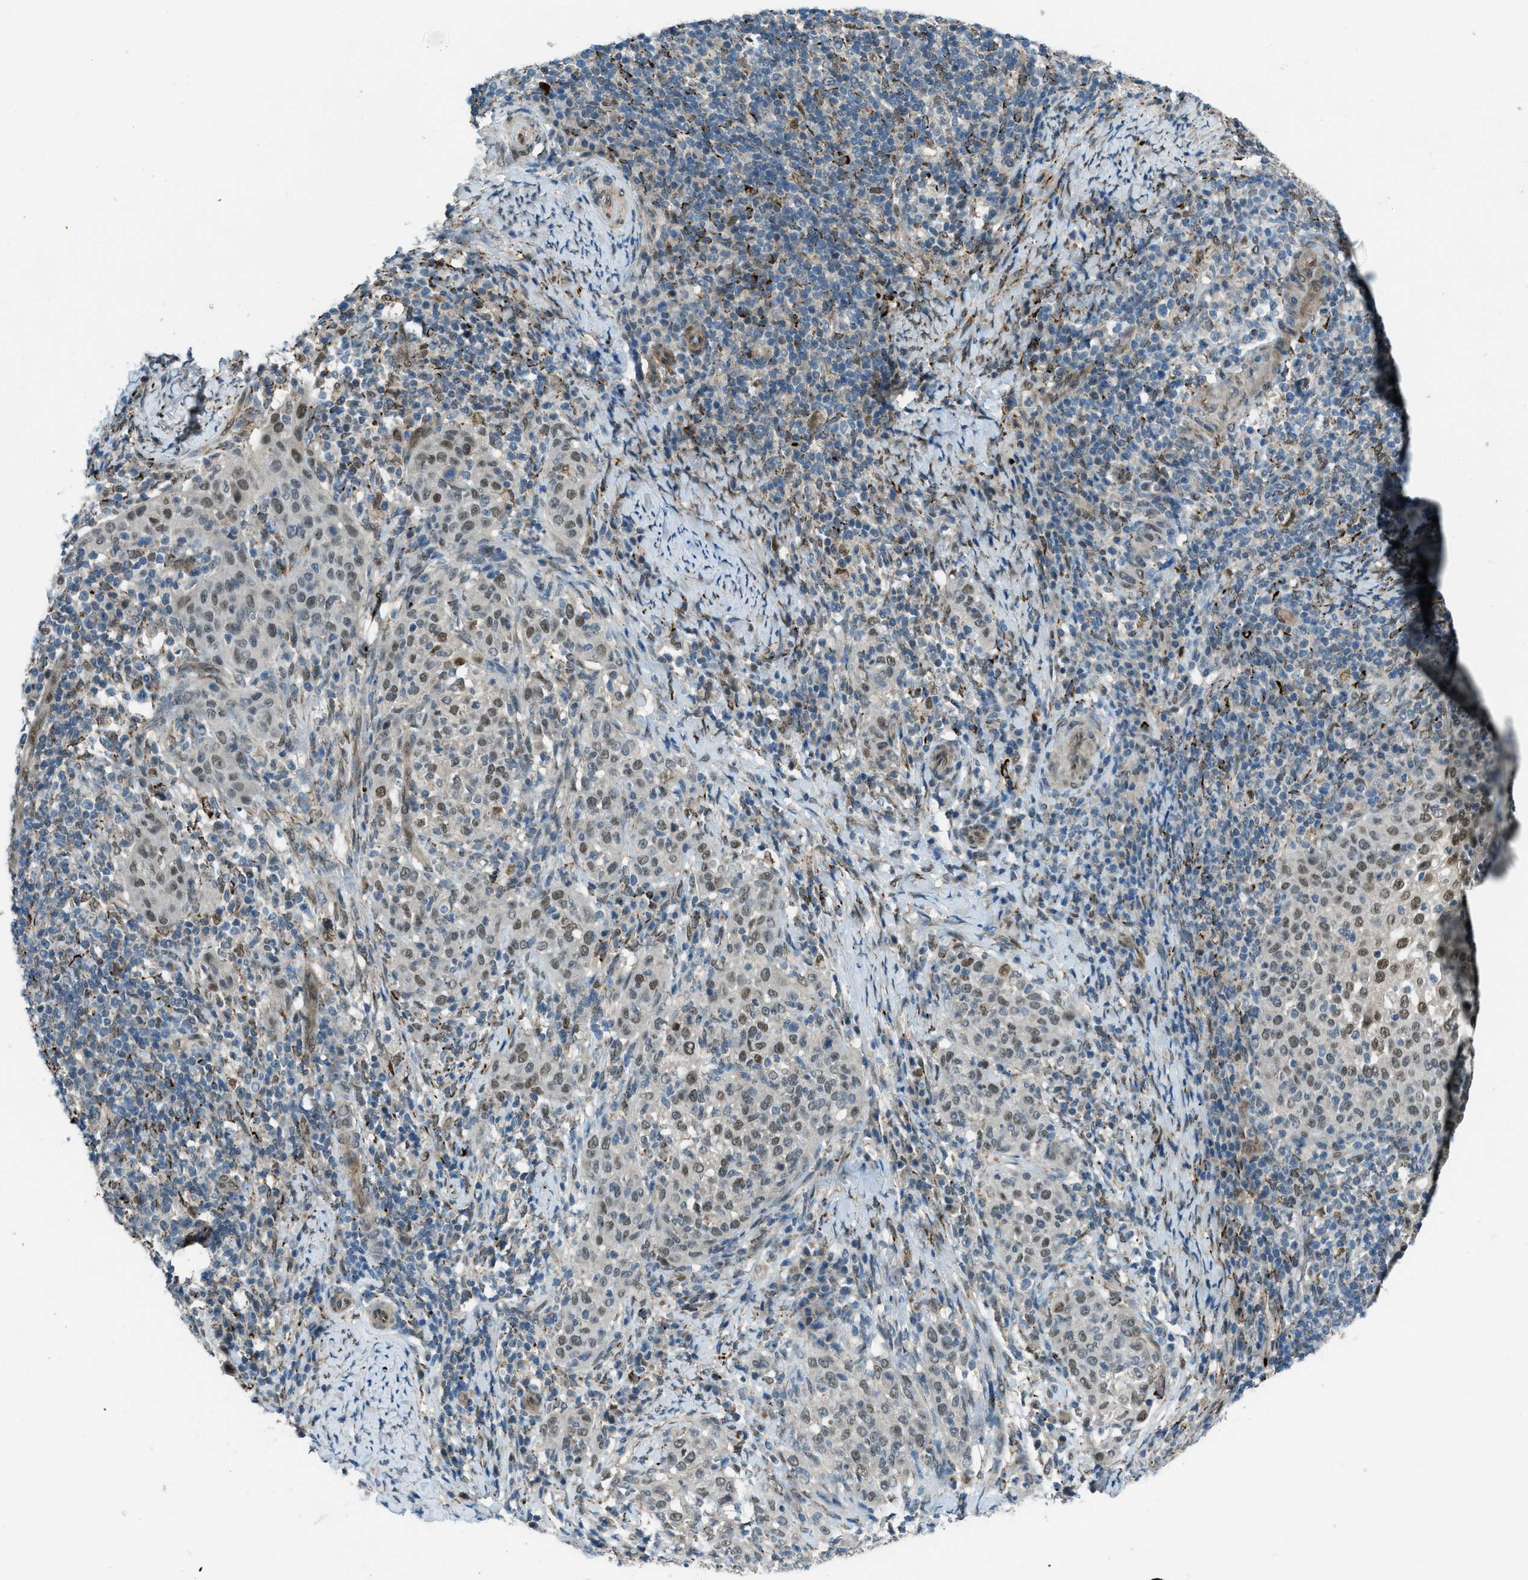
{"staining": {"intensity": "moderate", "quantity": "25%-75%", "location": "nuclear"}, "tissue": "cervical cancer", "cell_type": "Tumor cells", "image_type": "cancer", "snomed": [{"axis": "morphology", "description": "Squamous cell carcinoma, NOS"}, {"axis": "topography", "description": "Cervix"}], "caption": "A micrograph of squamous cell carcinoma (cervical) stained for a protein displays moderate nuclear brown staining in tumor cells.", "gene": "NPEPL1", "patient": {"sex": "female", "age": 51}}